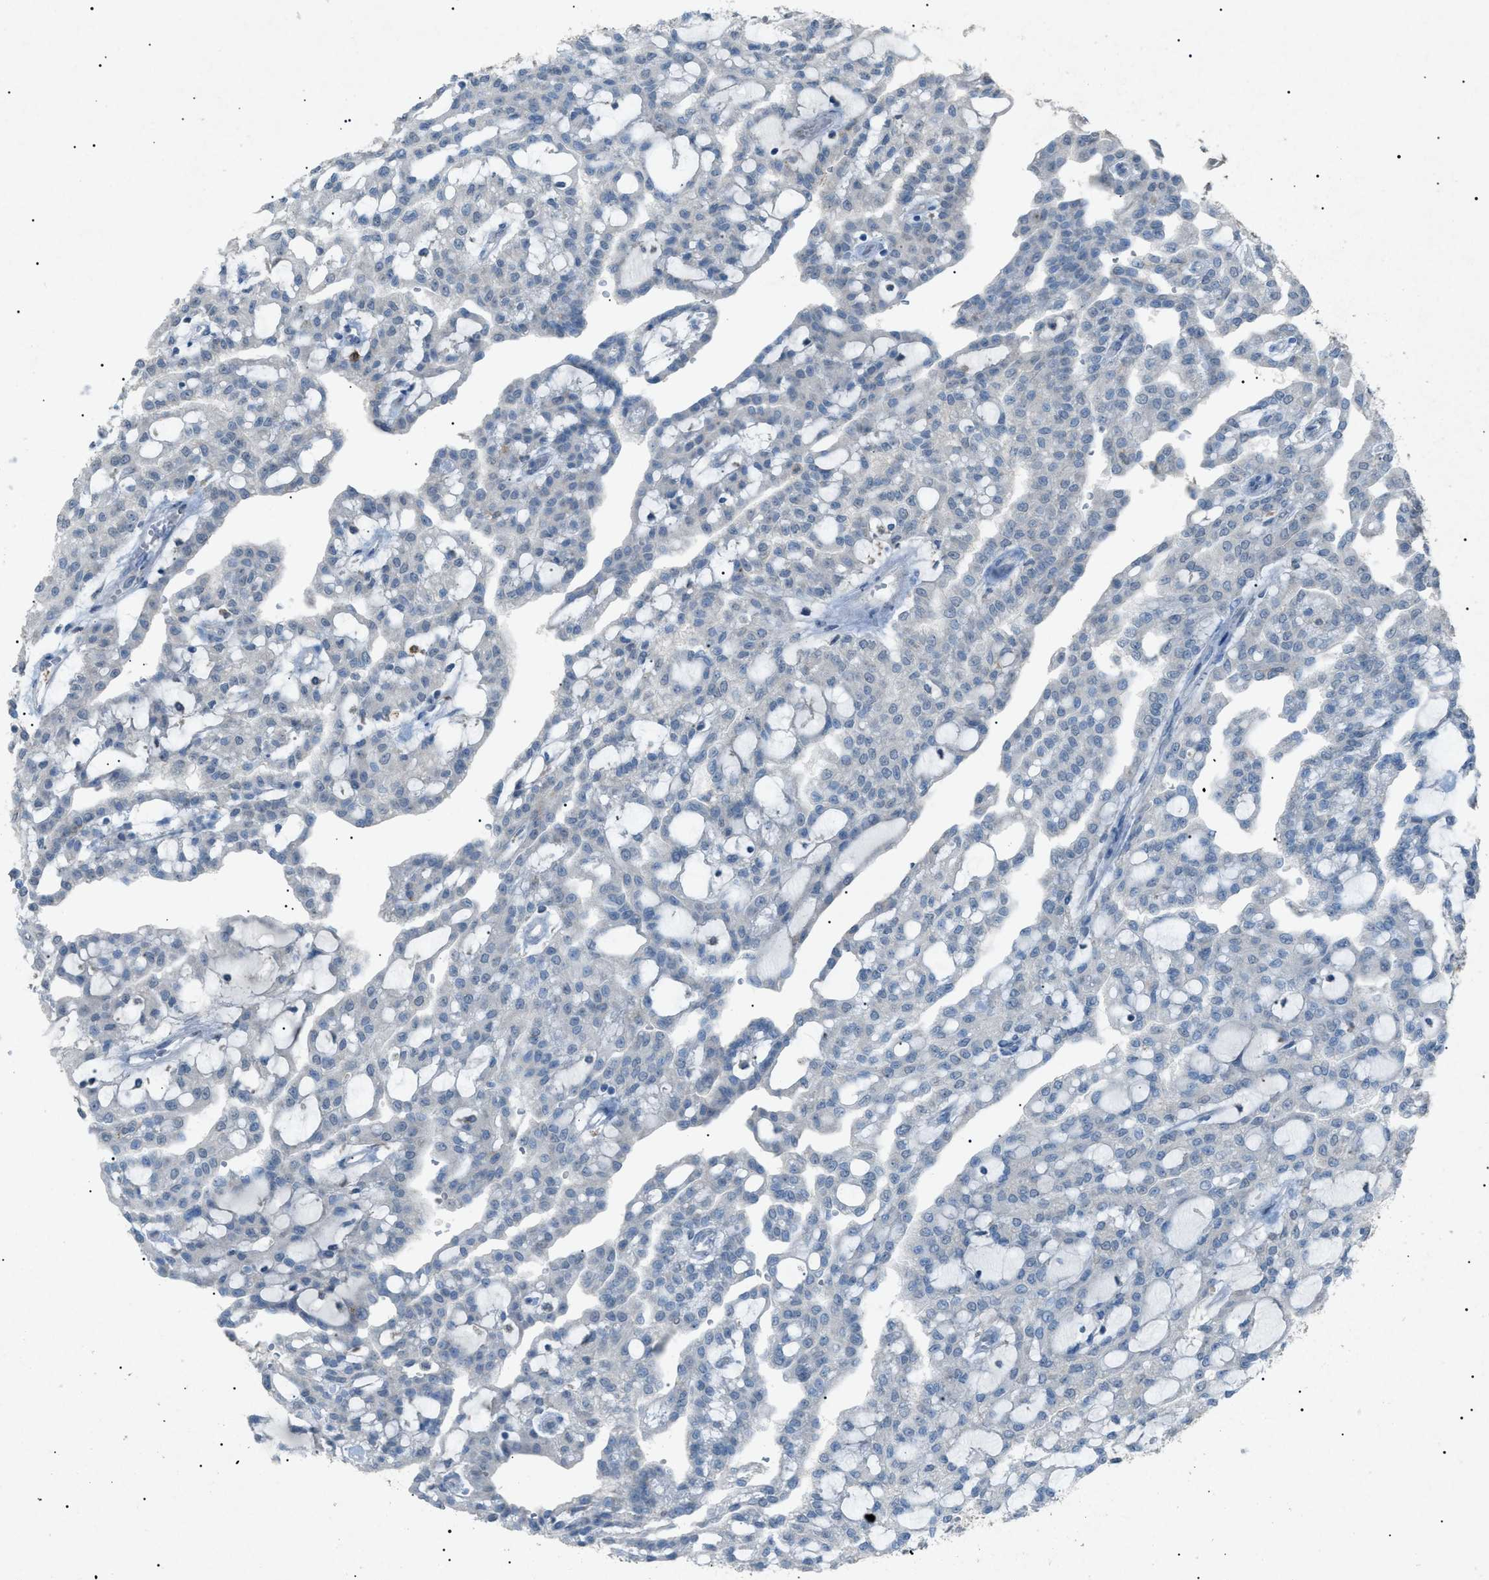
{"staining": {"intensity": "negative", "quantity": "none", "location": "none"}, "tissue": "renal cancer", "cell_type": "Tumor cells", "image_type": "cancer", "snomed": [{"axis": "morphology", "description": "Adenocarcinoma, NOS"}, {"axis": "topography", "description": "Kidney"}], "caption": "Immunohistochemical staining of human adenocarcinoma (renal) reveals no significant staining in tumor cells. (DAB (3,3'-diaminobenzidine) IHC visualized using brightfield microscopy, high magnification).", "gene": "BTK", "patient": {"sex": "male", "age": 63}}